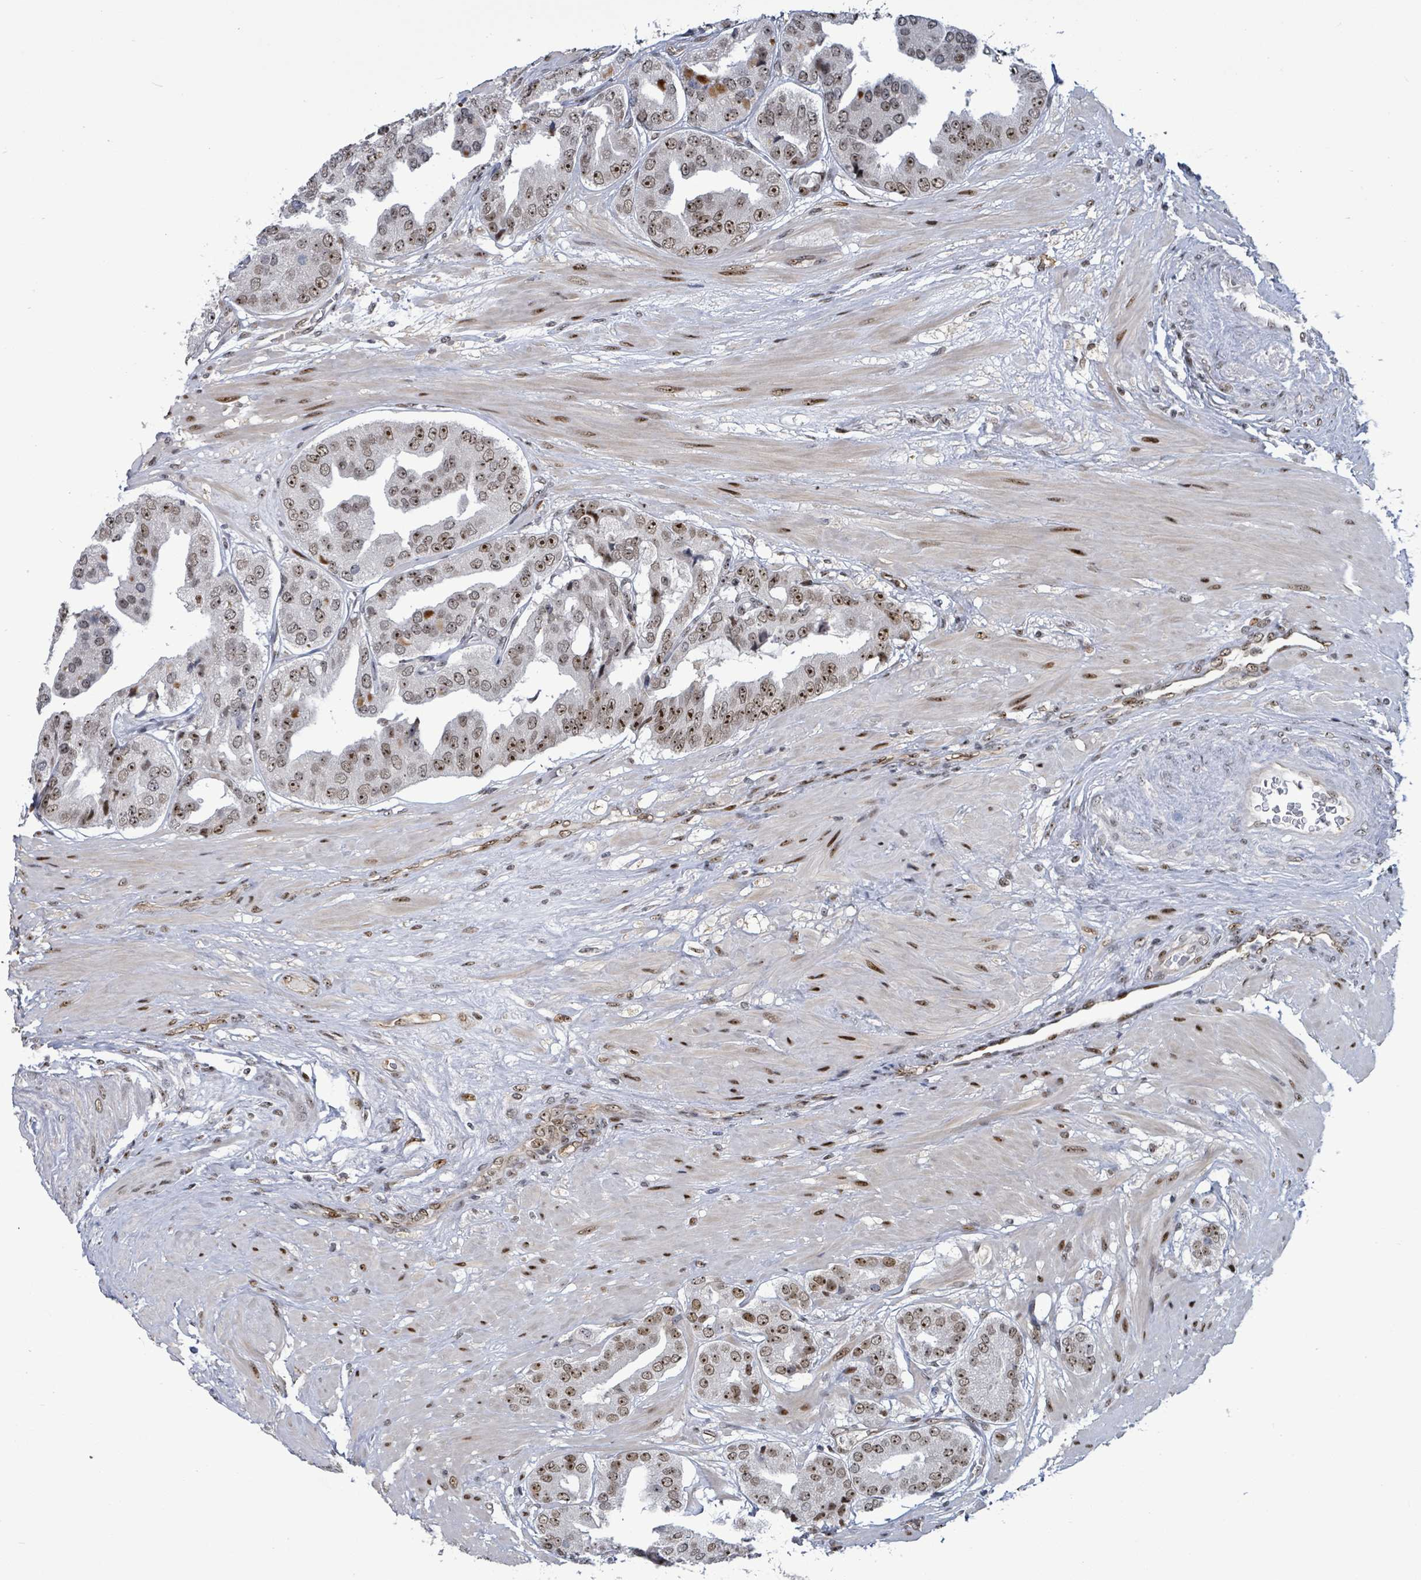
{"staining": {"intensity": "moderate", "quantity": ">75%", "location": "nuclear"}, "tissue": "prostate cancer", "cell_type": "Tumor cells", "image_type": "cancer", "snomed": [{"axis": "morphology", "description": "Adenocarcinoma, High grade"}, {"axis": "topography", "description": "Prostate"}], "caption": "Prostate cancer was stained to show a protein in brown. There is medium levels of moderate nuclear expression in about >75% of tumor cells. (DAB IHC with brightfield microscopy, high magnification).", "gene": "RRN3", "patient": {"sex": "male", "age": 63}}